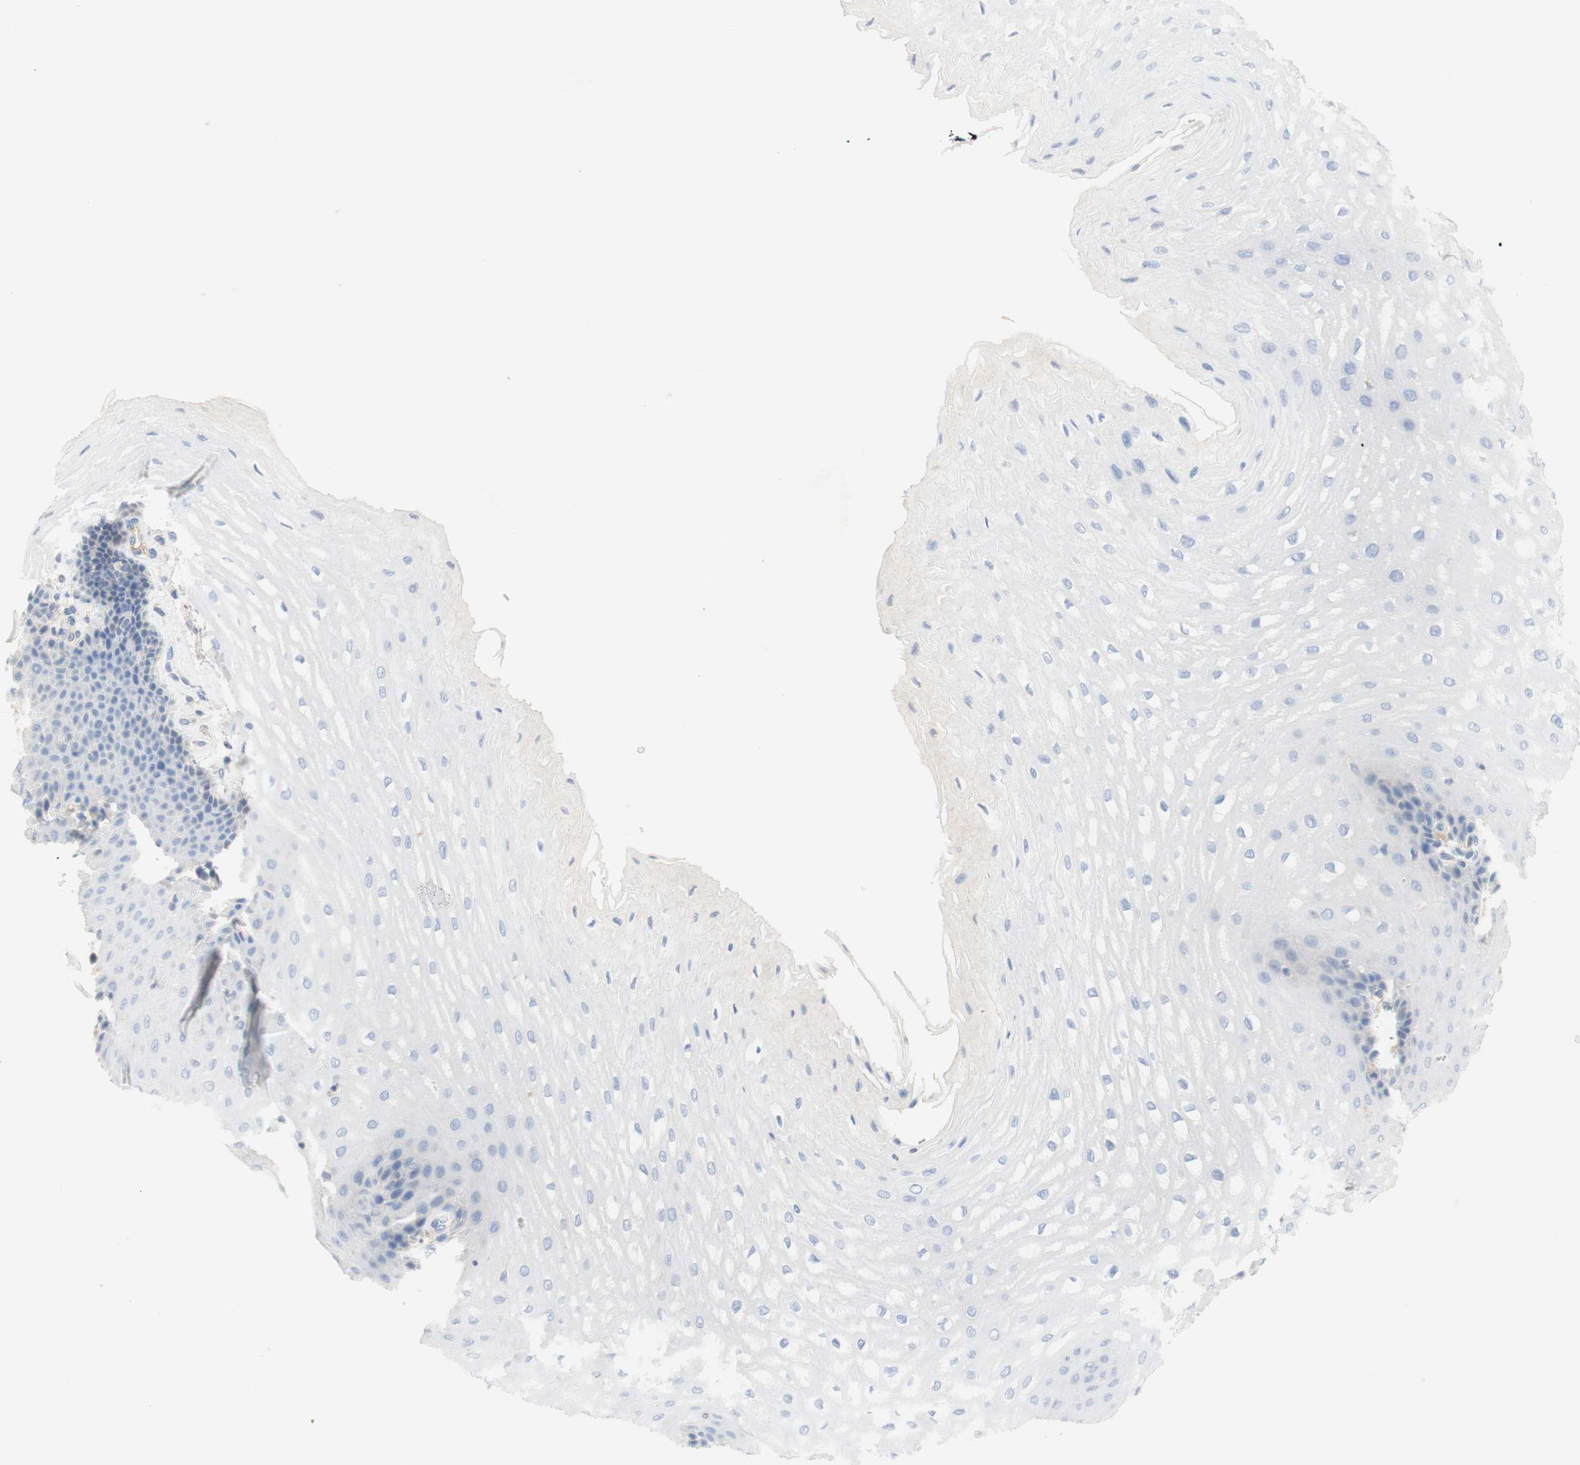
{"staining": {"intensity": "negative", "quantity": "none", "location": "none"}, "tissue": "esophagus", "cell_type": "Squamous epithelial cells", "image_type": "normal", "snomed": [{"axis": "morphology", "description": "Normal tissue, NOS"}, {"axis": "topography", "description": "Esophagus"}], "caption": "Immunohistochemistry (IHC) image of unremarkable esophagus: human esophagus stained with DAB (3,3'-diaminobenzidine) exhibits no significant protein positivity in squamous epithelial cells.", "gene": "SELENBP1", "patient": {"sex": "male", "age": 54}}